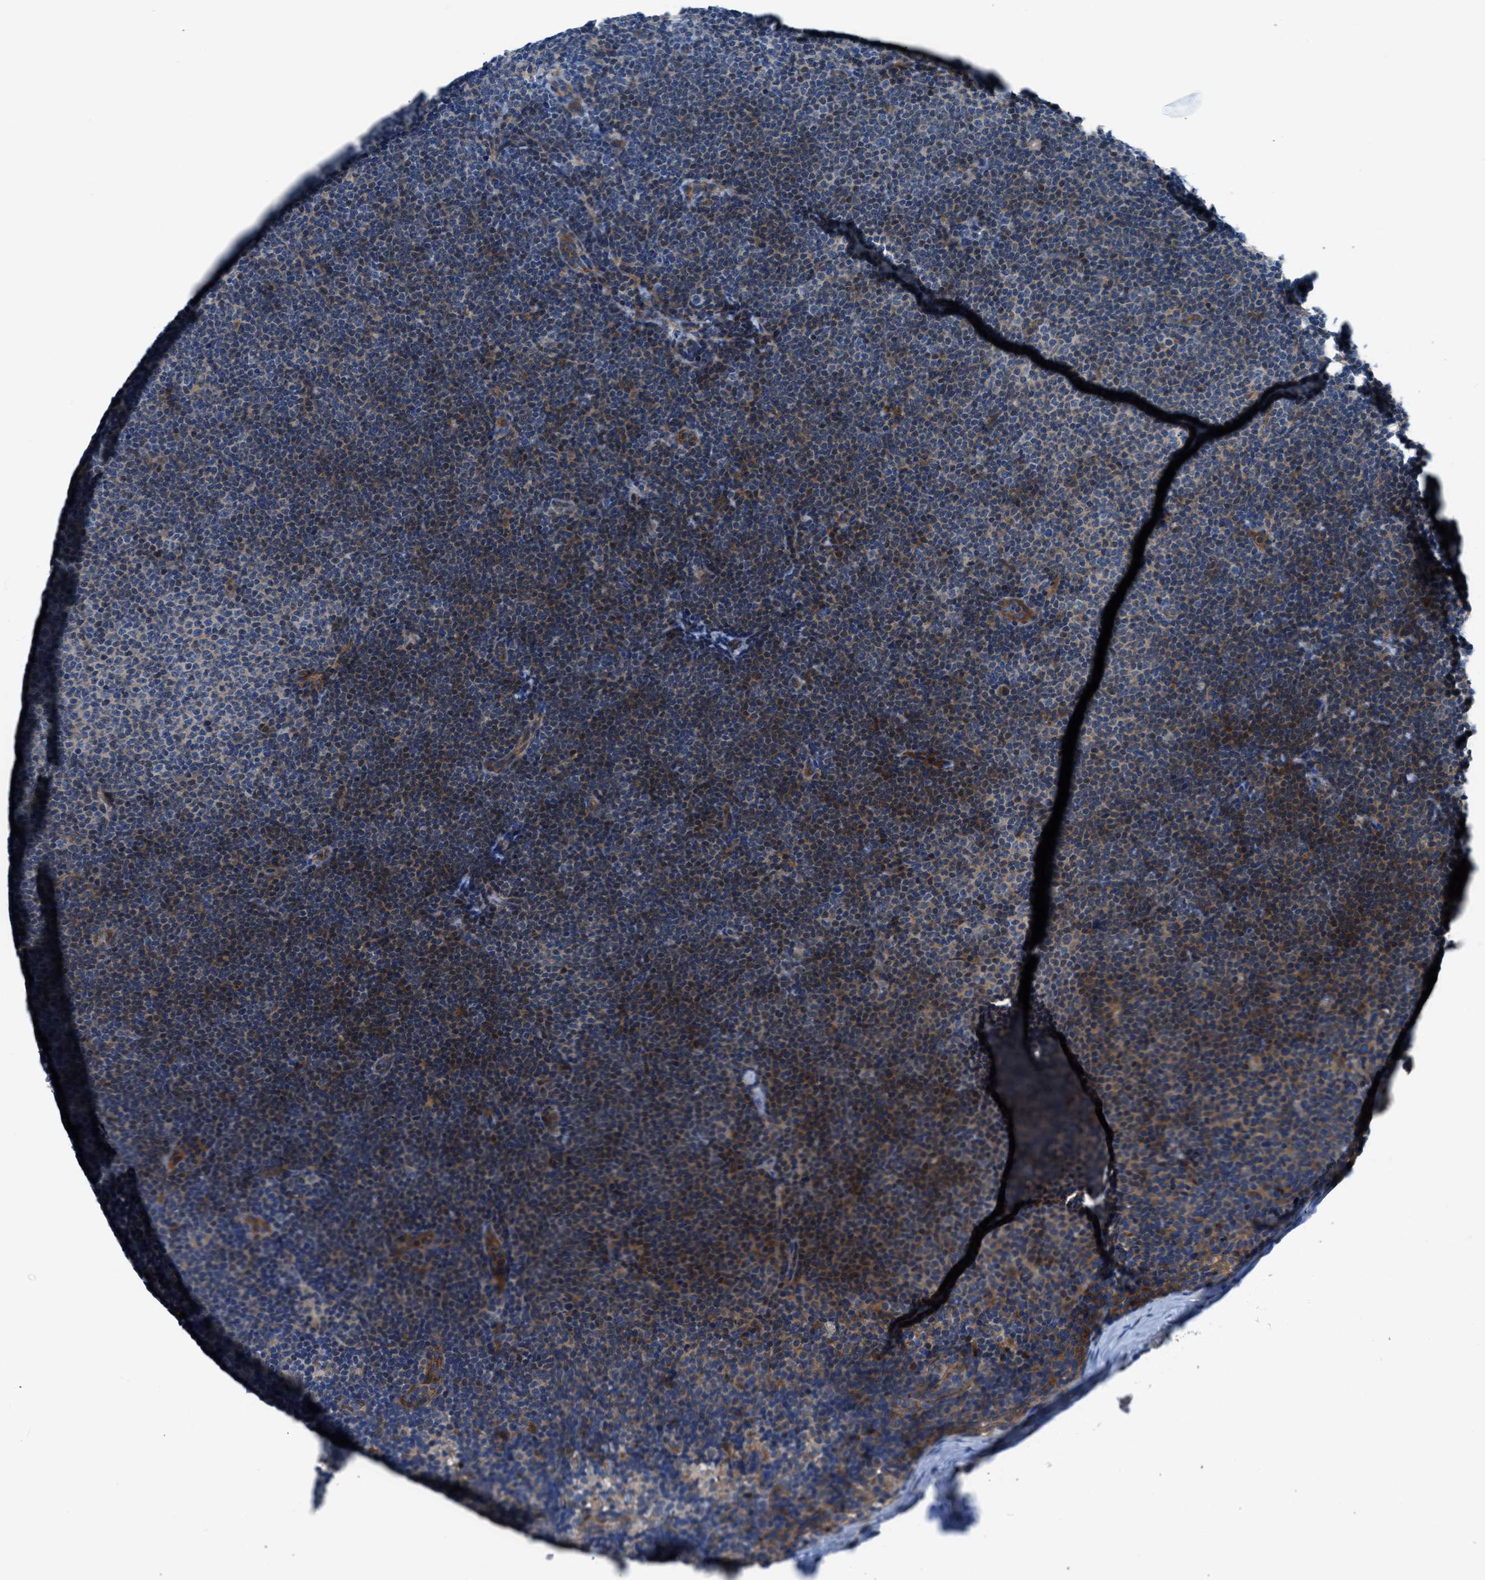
{"staining": {"intensity": "moderate", "quantity": "25%-75%", "location": "cytoplasmic/membranous"}, "tissue": "lymphoma", "cell_type": "Tumor cells", "image_type": "cancer", "snomed": [{"axis": "morphology", "description": "Malignant lymphoma, non-Hodgkin's type, Low grade"}, {"axis": "topography", "description": "Lymph node"}], "caption": "The image exhibits staining of malignant lymphoma, non-Hodgkin's type (low-grade), revealing moderate cytoplasmic/membranous protein positivity (brown color) within tumor cells.", "gene": "SLC38A6", "patient": {"sex": "female", "age": 53}}